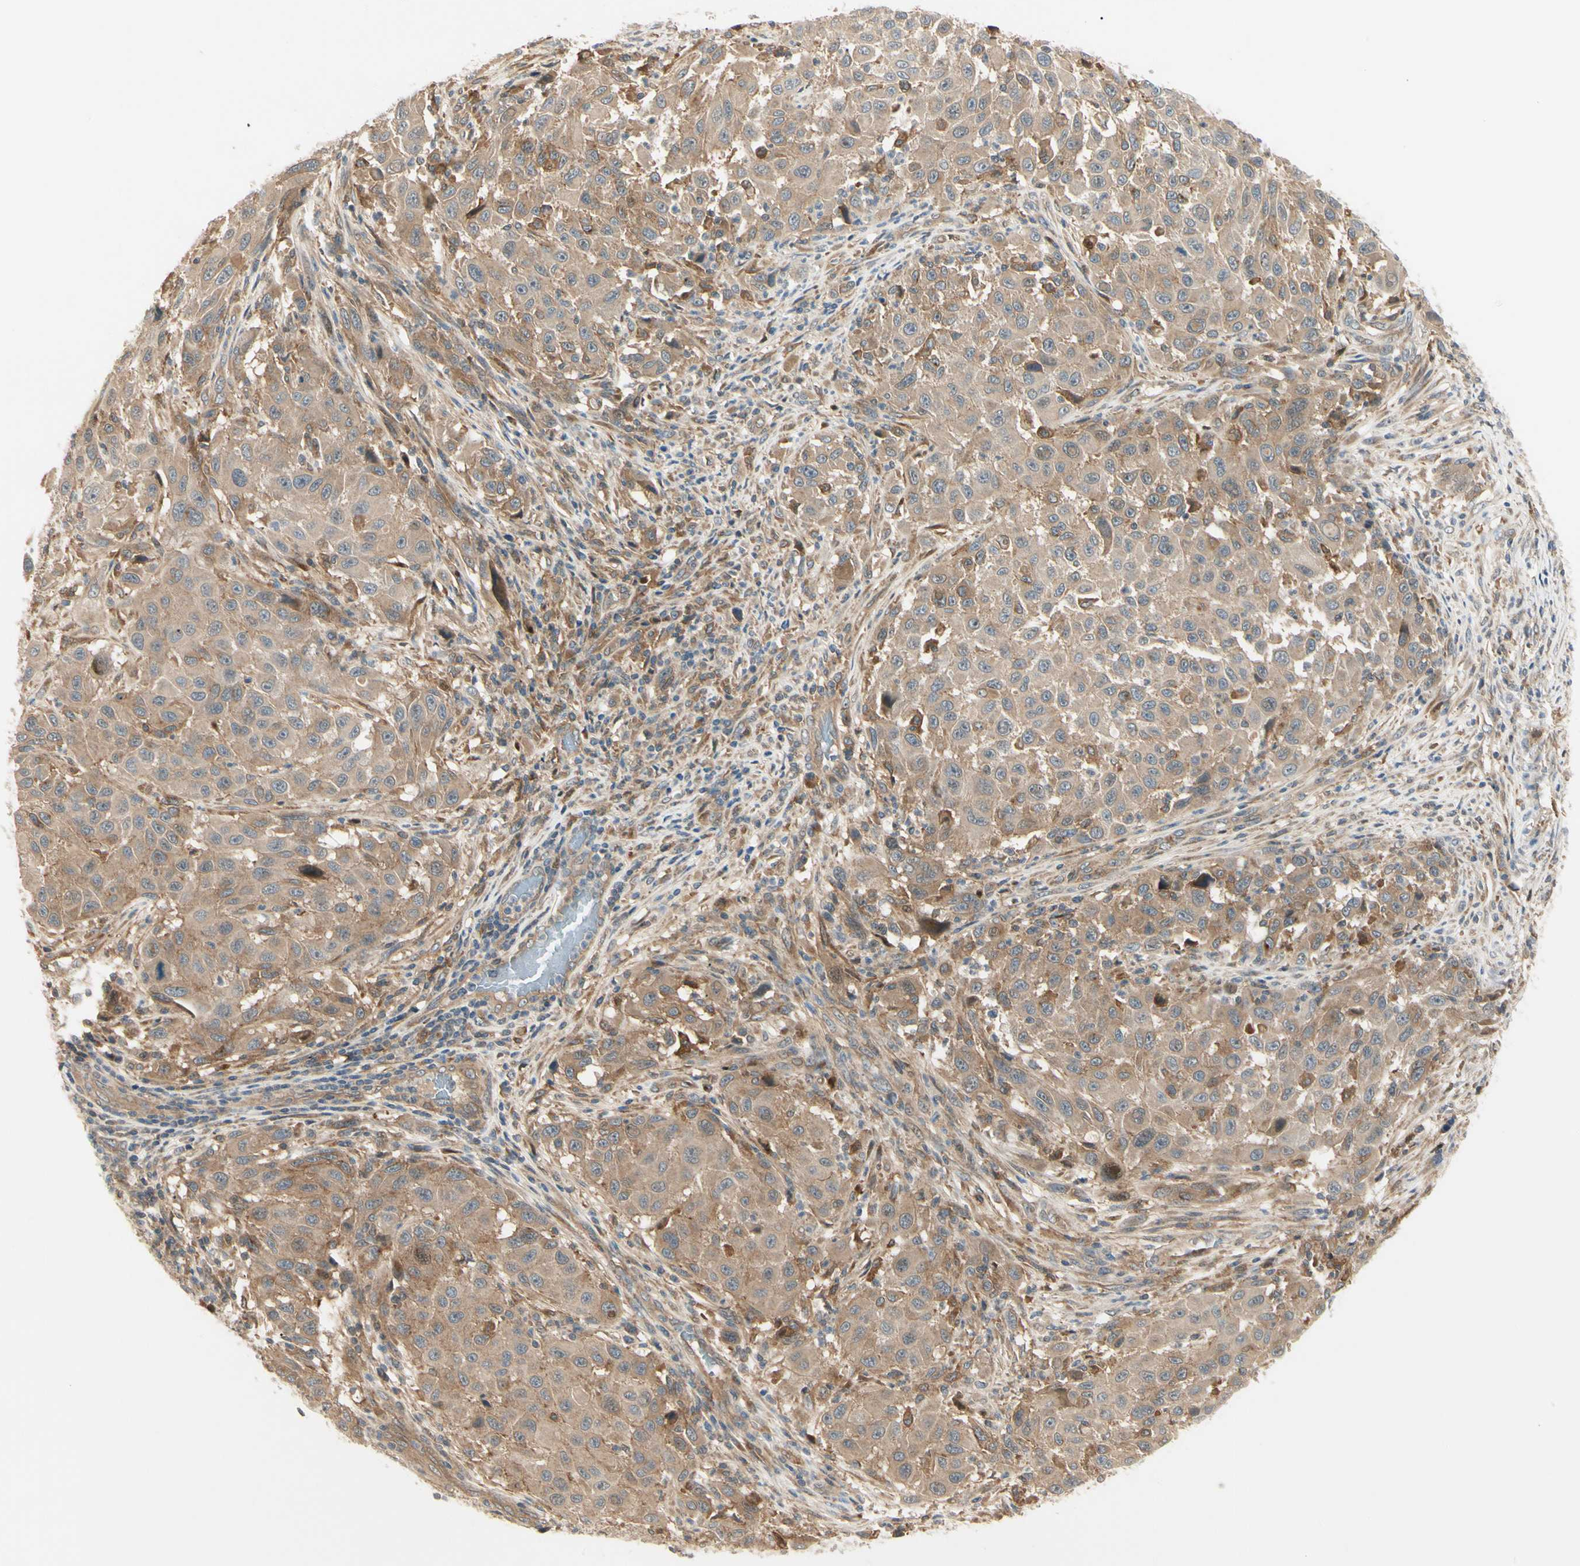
{"staining": {"intensity": "moderate", "quantity": ">75%", "location": "cytoplasmic/membranous"}, "tissue": "melanoma", "cell_type": "Tumor cells", "image_type": "cancer", "snomed": [{"axis": "morphology", "description": "Malignant melanoma, Metastatic site"}, {"axis": "topography", "description": "Lymph node"}], "caption": "Malignant melanoma (metastatic site) stained with DAB immunohistochemistry (IHC) displays medium levels of moderate cytoplasmic/membranous staining in approximately >75% of tumor cells.", "gene": "F2R", "patient": {"sex": "male", "age": 61}}